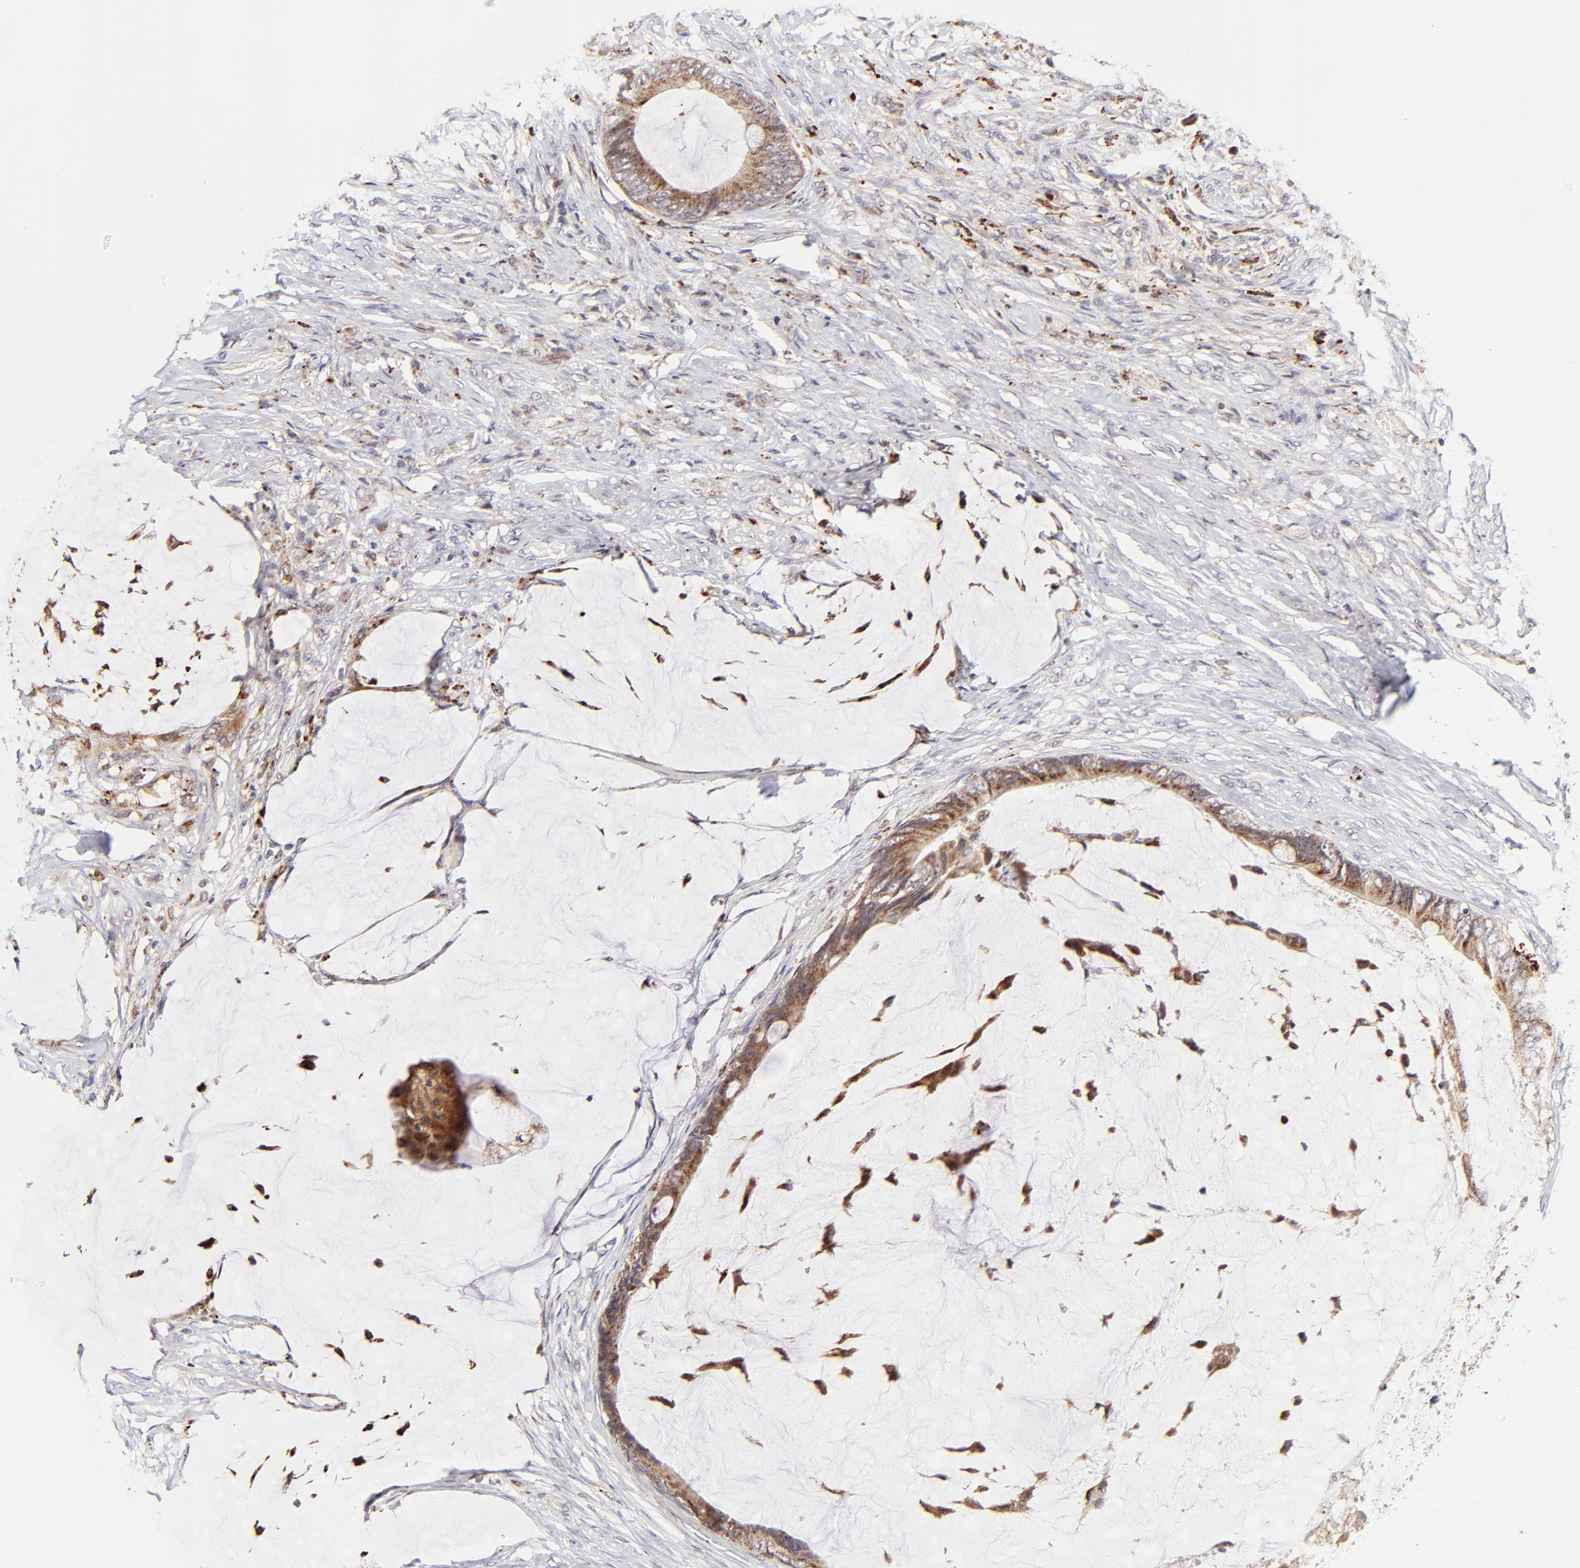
{"staining": {"intensity": "moderate", "quantity": ">75%", "location": "cytoplasmic/membranous"}, "tissue": "colorectal cancer", "cell_type": "Tumor cells", "image_type": "cancer", "snomed": [{"axis": "morphology", "description": "Normal tissue, NOS"}, {"axis": "morphology", "description": "Adenocarcinoma, NOS"}, {"axis": "topography", "description": "Rectum"}, {"axis": "topography", "description": "Peripheral nerve tissue"}], "caption": "Human colorectal adenocarcinoma stained for a protein (brown) shows moderate cytoplasmic/membranous positive staining in about >75% of tumor cells.", "gene": "MAP2K7", "patient": {"sex": "female", "age": 77}}